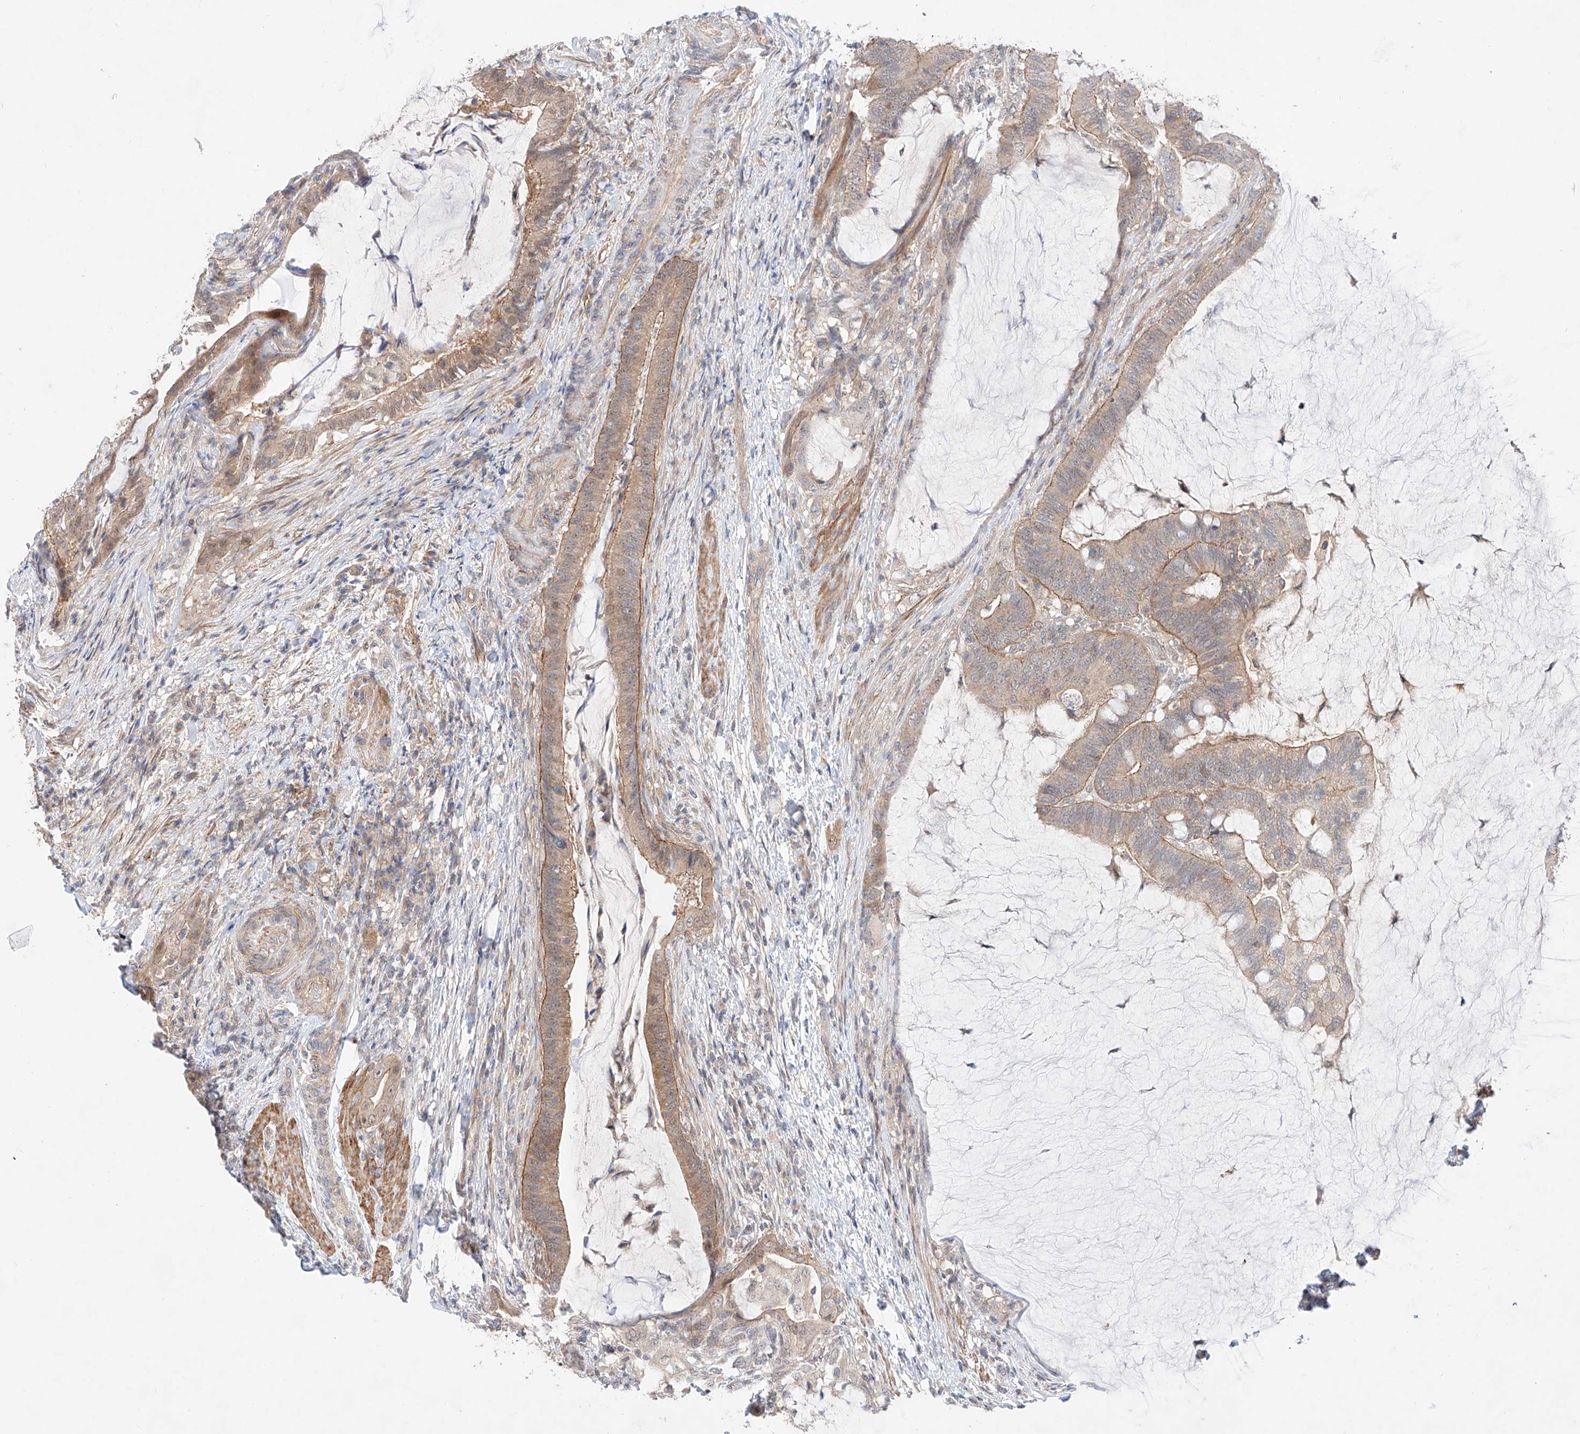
{"staining": {"intensity": "weak", "quantity": ">75%", "location": "cytoplasmic/membranous"}, "tissue": "colorectal cancer", "cell_type": "Tumor cells", "image_type": "cancer", "snomed": [{"axis": "morphology", "description": "Adenocarcinoma, NOS"}, {"axis": "topography", "description": "Colon"}], "caption": "There is low levels of weak cytoplasmic/membranous positivity in tumor cells of colorectal cancer (adenocarcinoma), as demonstrated by immunohistochemical staining (brown color).", "gene": "TSR2", "patient": {"sex": "female", "age": 66}}